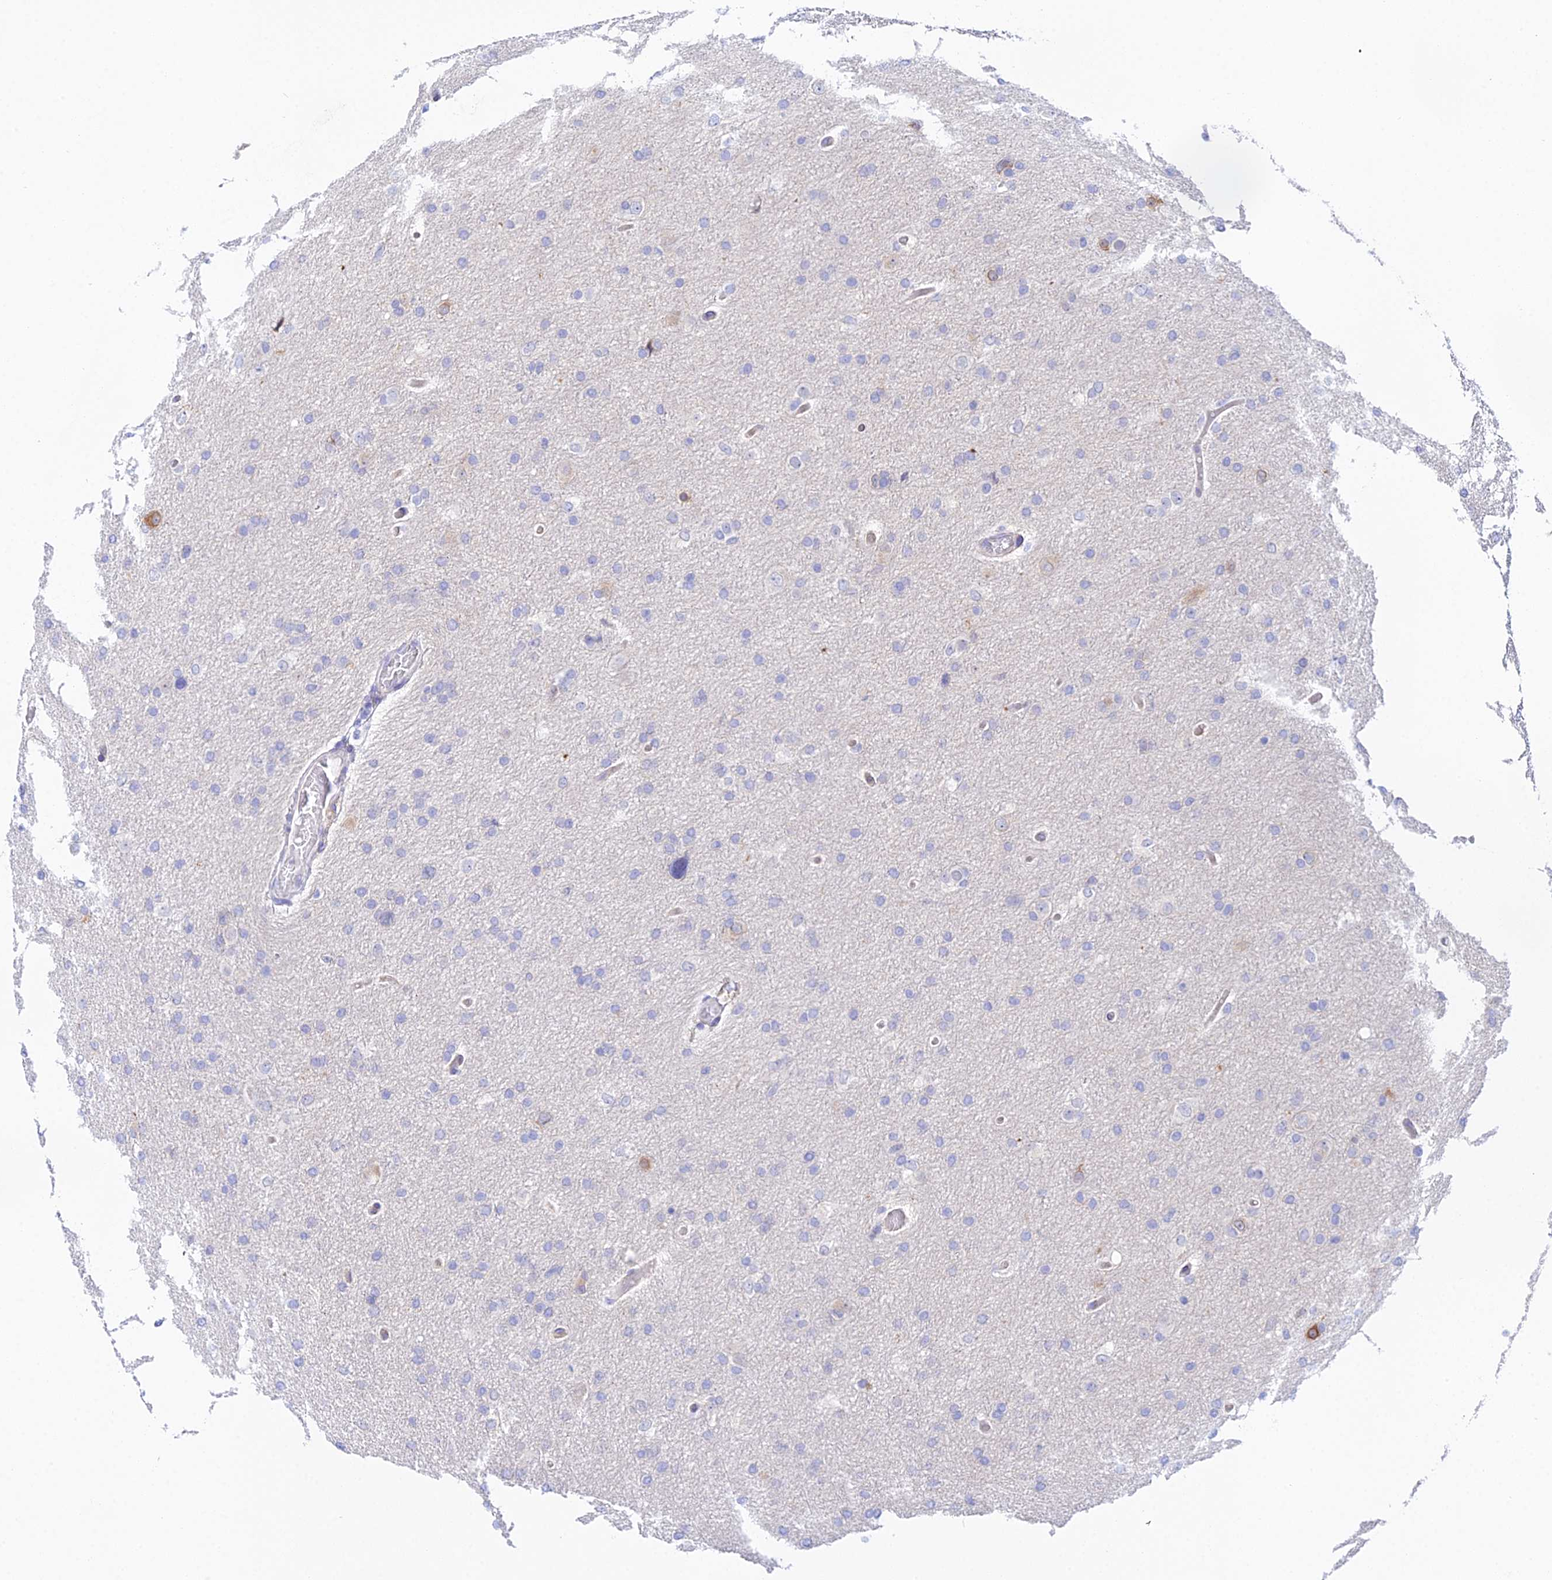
{"staining": {"intensity": "negative", "quantity": "none", "location": "none"}, "tissue": "glioma", "cell_type": "Tumor cells", "image_type": "cancer", "snomed": [{"axis": "morphology", "description": "Glioma, malignant, High grade"}, {"axis": "topography", "description": "Cerebral cortex"}], "caption": "High-grade glioma (malignant) stained for a protein using IHC demonstrates no positivity tumor cells.", "gene": "MXRA7", "patient": {"sex": "female", "age": 36}}